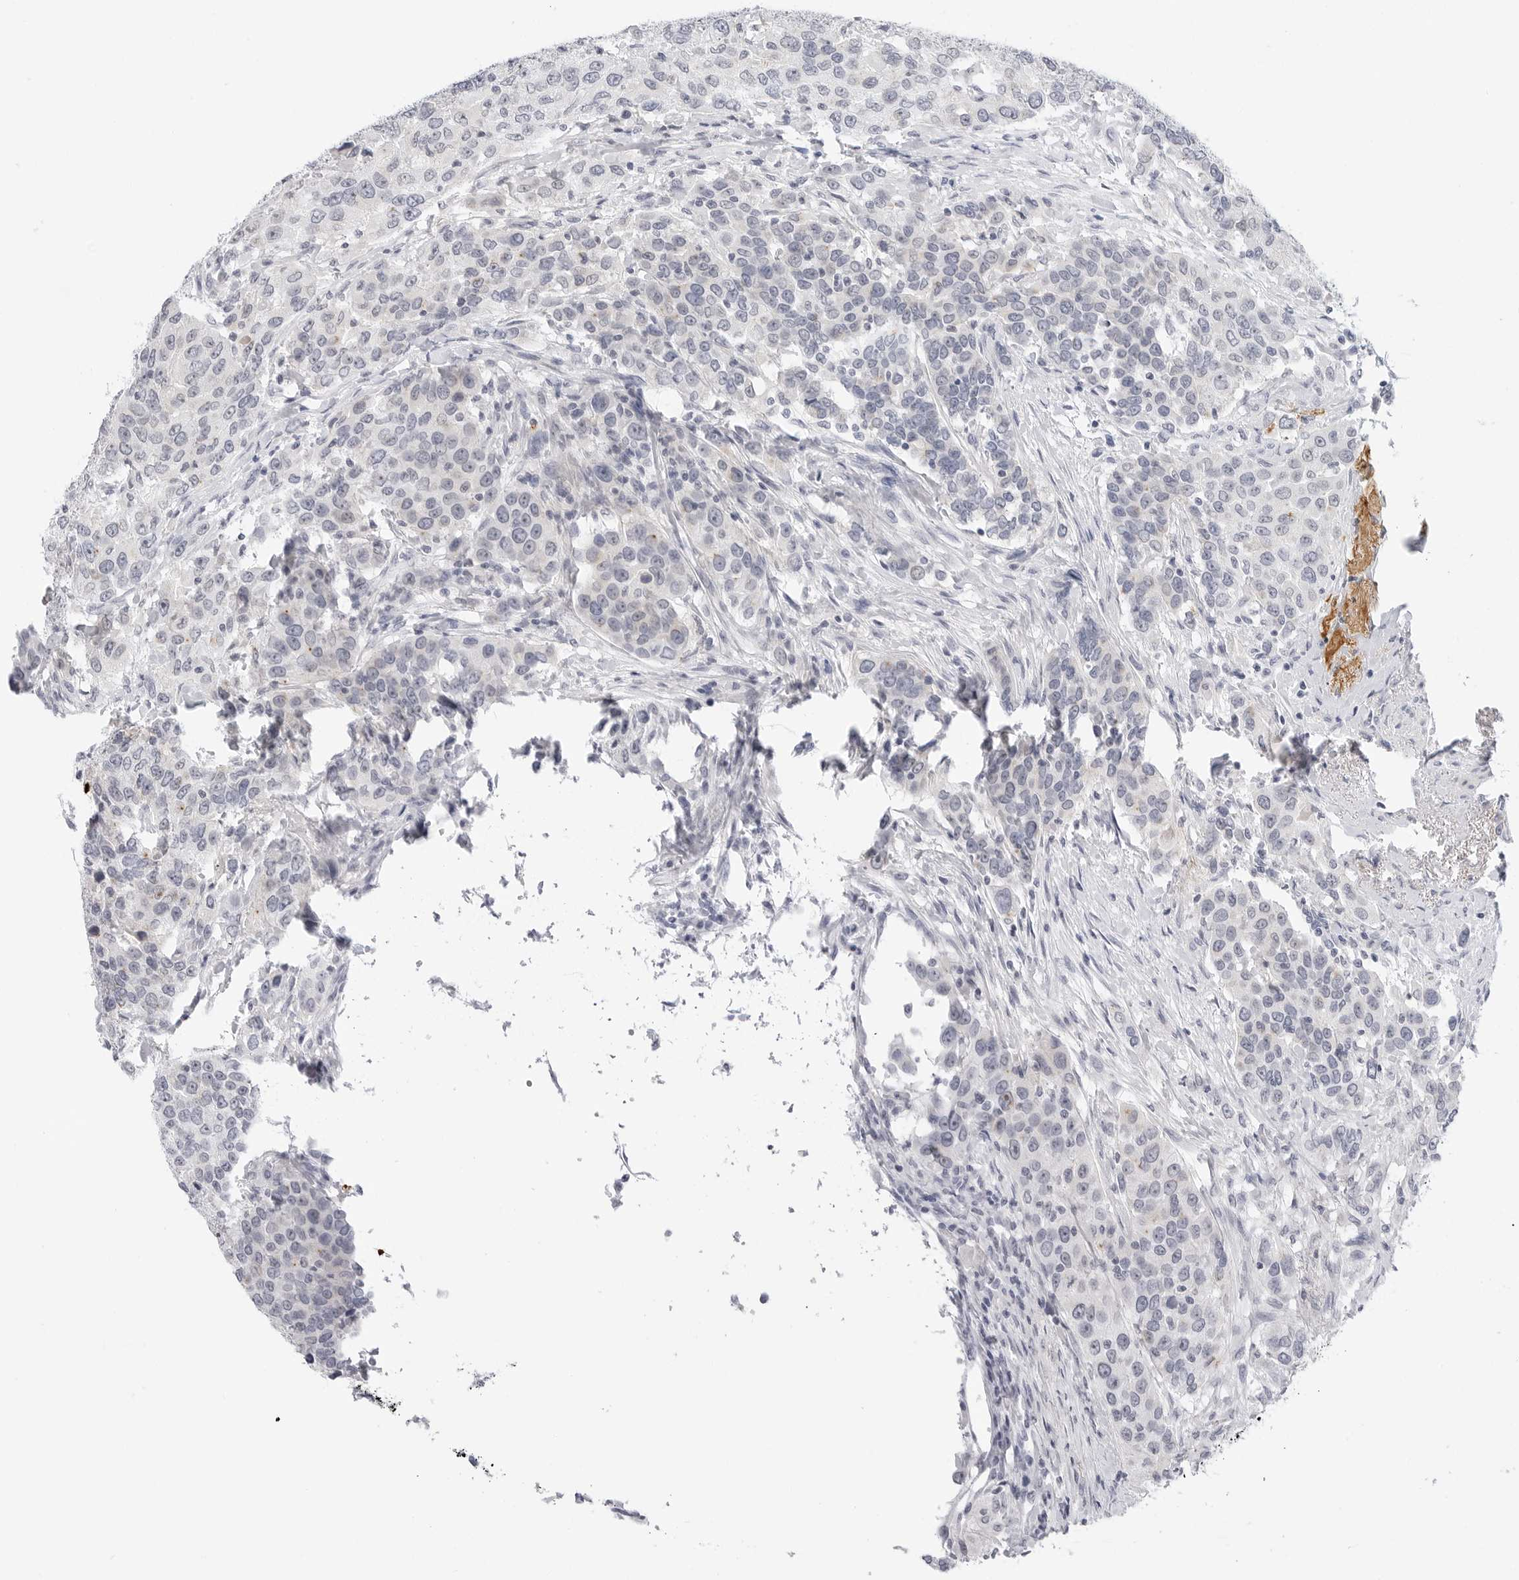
{"staining": {"intensity": "negative", "quantity": "none", "location": "none"}, "tissue": "urothelial cancer", "cell_type": "Tumor cells", "image_type": "cancer", "snomed": [{"axis": "morphology", "description": "Urothelial carcinoma, High grade"}, {"axis": "topography", "description": "Urinary bladder"}], "caption": "Tumor cells are negative for protein expression in human urothelial carcinoma (high-grade).", "gene": "MAP2K5", "patient": {"sex": "female", "age": 80}}